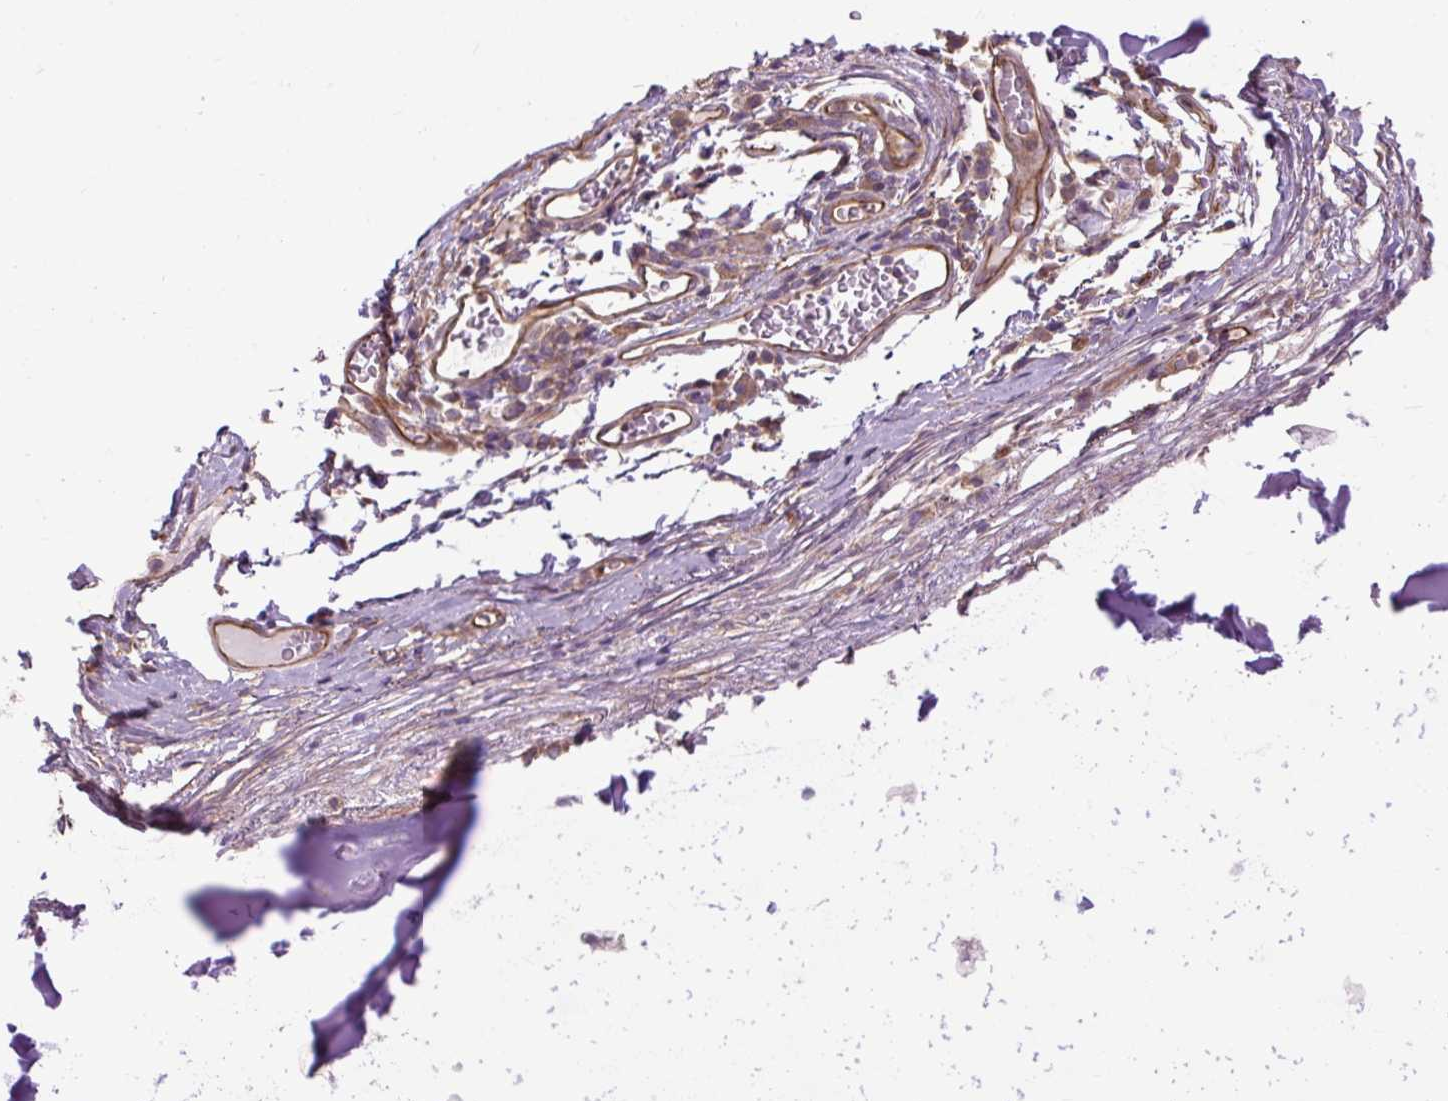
{"staining": {"intensity": "negative", "quantity": "none", "location": "none"}, "tissue": "soft tissue", "cell_type": "Chondrocytes", "image_type": "normal", "snomed": [{"axis": "morphology", "description": "Normal tissue, NOS"}, {"axis": "topography", "description": "Cartilage tissue"}, {"axis": "topography", "description": "Bronchus"}], "caption": "High magnification brightfield microscopy of normal soft tissue stained with DAB (brown) and counterstained with hematoxylin (blue): chondrocytes show no significant expression. (DAB (3,3'-diaminobenzidine) immunohistochemistry (IHC) with hematoxylin counter stain).", "gene": "CCDC93", "patient": {"sex": "male", "age": 56}}